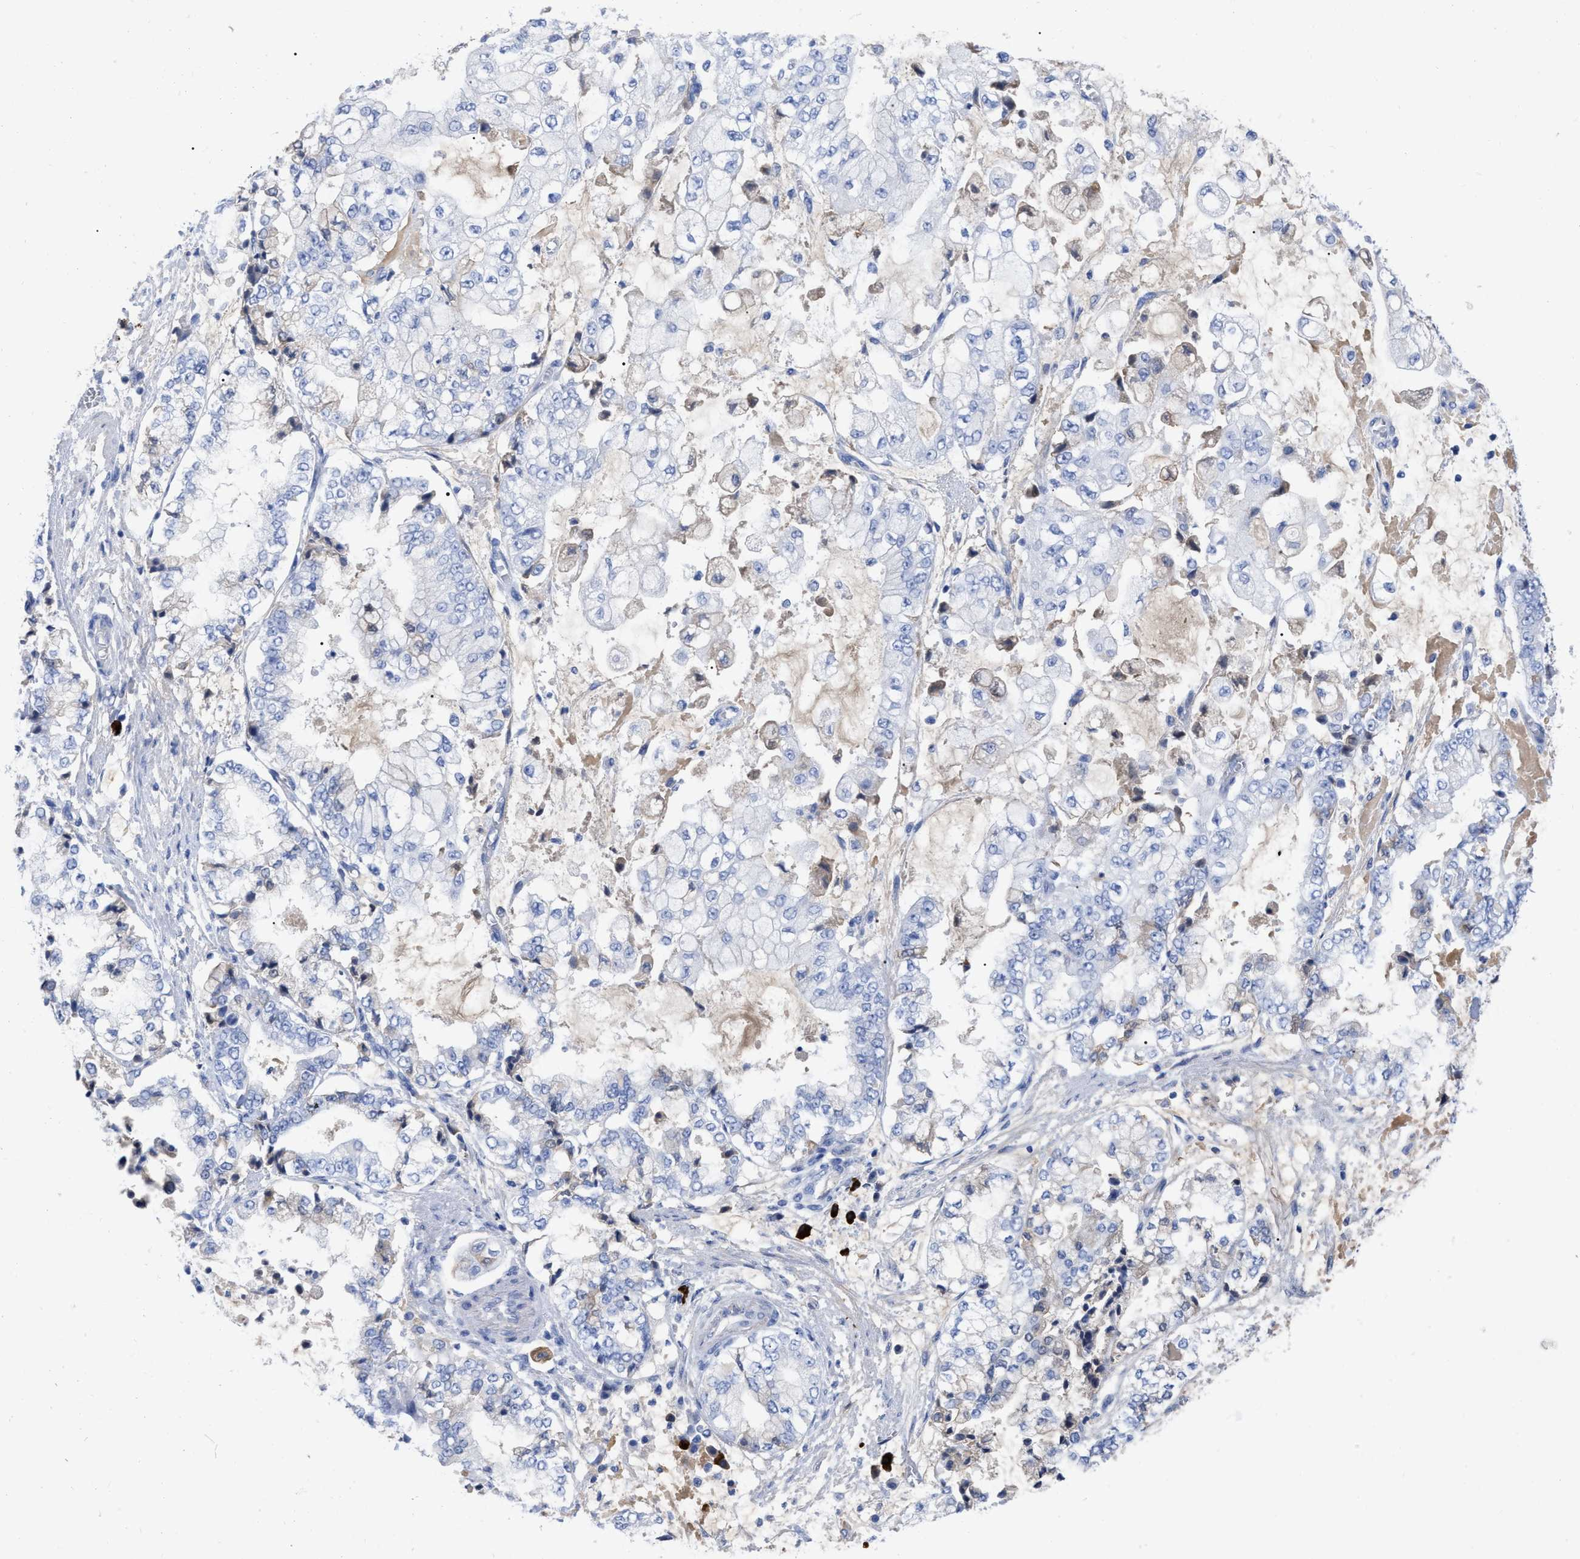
{"staining": {"intensity": "negative", "quantity": "none", "location": "none"}, "tissue": "stomach cancer", "cell_type": "Tumor cells", "image_type": "cancer", "snomed": [{"axis": "morphology", "description": "Adenocarcinoma, NOS"}, {"axis": "topography", "description": "Stomach"}], "caption": "Immunohistochemistry micrograph of neoplastic tissue: human adenocarcinoma (stomach) stained with DAB demonstrates no significant protein positivity in tumor cells.", "gene": "IGHV5-51", "patient": {"sex": "male", "age": 76}}